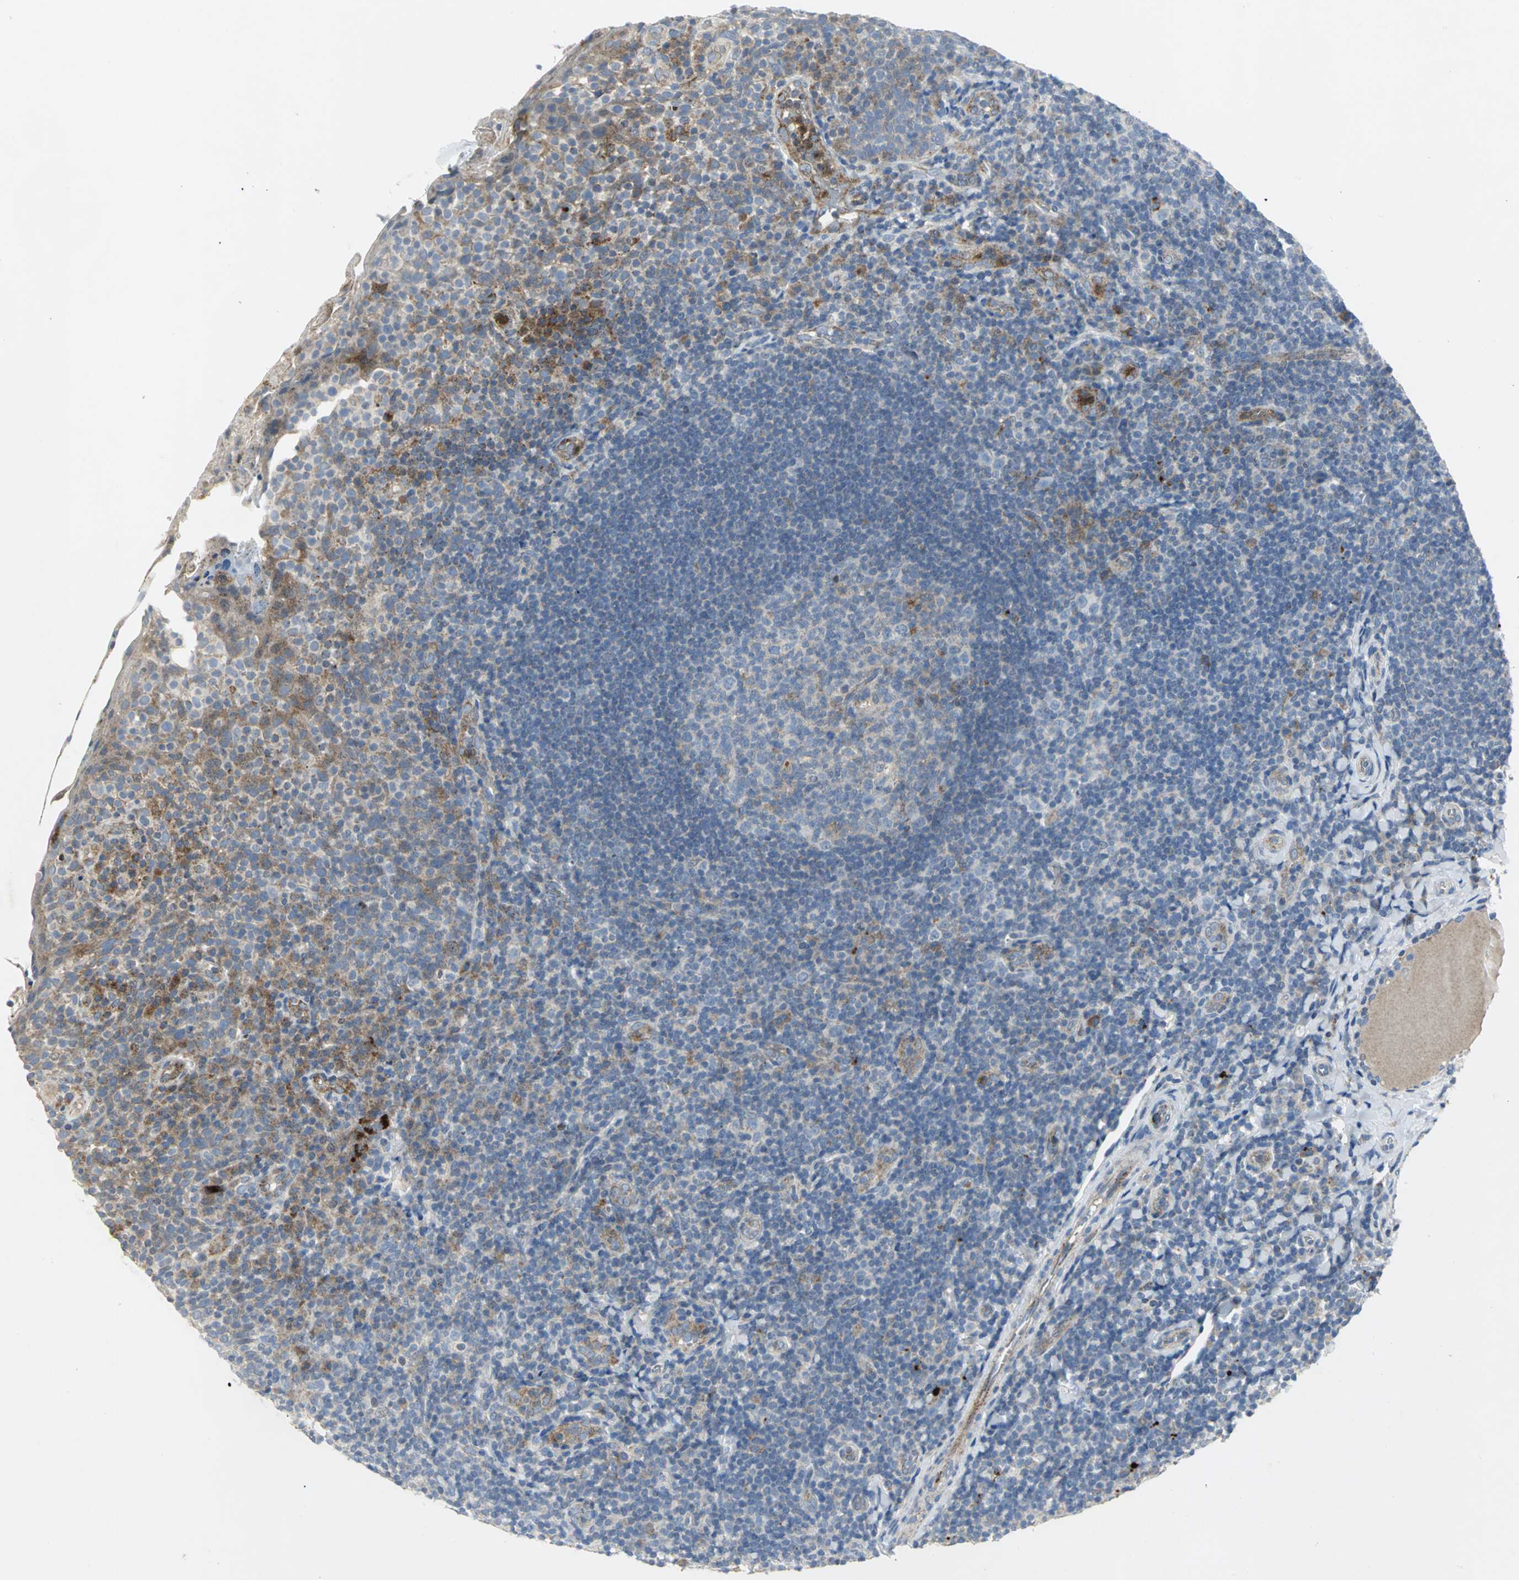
{"staining": {"intensity": "weak", "quantity": "25%-75%", "location": "cytoplasmic/membranous"}, "tissue": "tonsil", "cell_type": "Germinal center cells", "image_type": "normal", "snomed": [{"axis": "morphology", "description": "Normal tissue, NOS"}, {"axis": "topography", "description": "Tonsil"}], "caption": "Immunohistochemical staining of unremarkable human tonsil demonstrates low levels of weak cytoplasmic/membranous staining in approximately 25%-75% of germinal center cells. The staining was performed using DAB (3,3'-diaminobenzidine), with brown indicating positive protein expression. Nuclei are stained blue with hematoxylin.", "gene": "SPPL2B", "patient": {"sex": "male", "age": 17}}